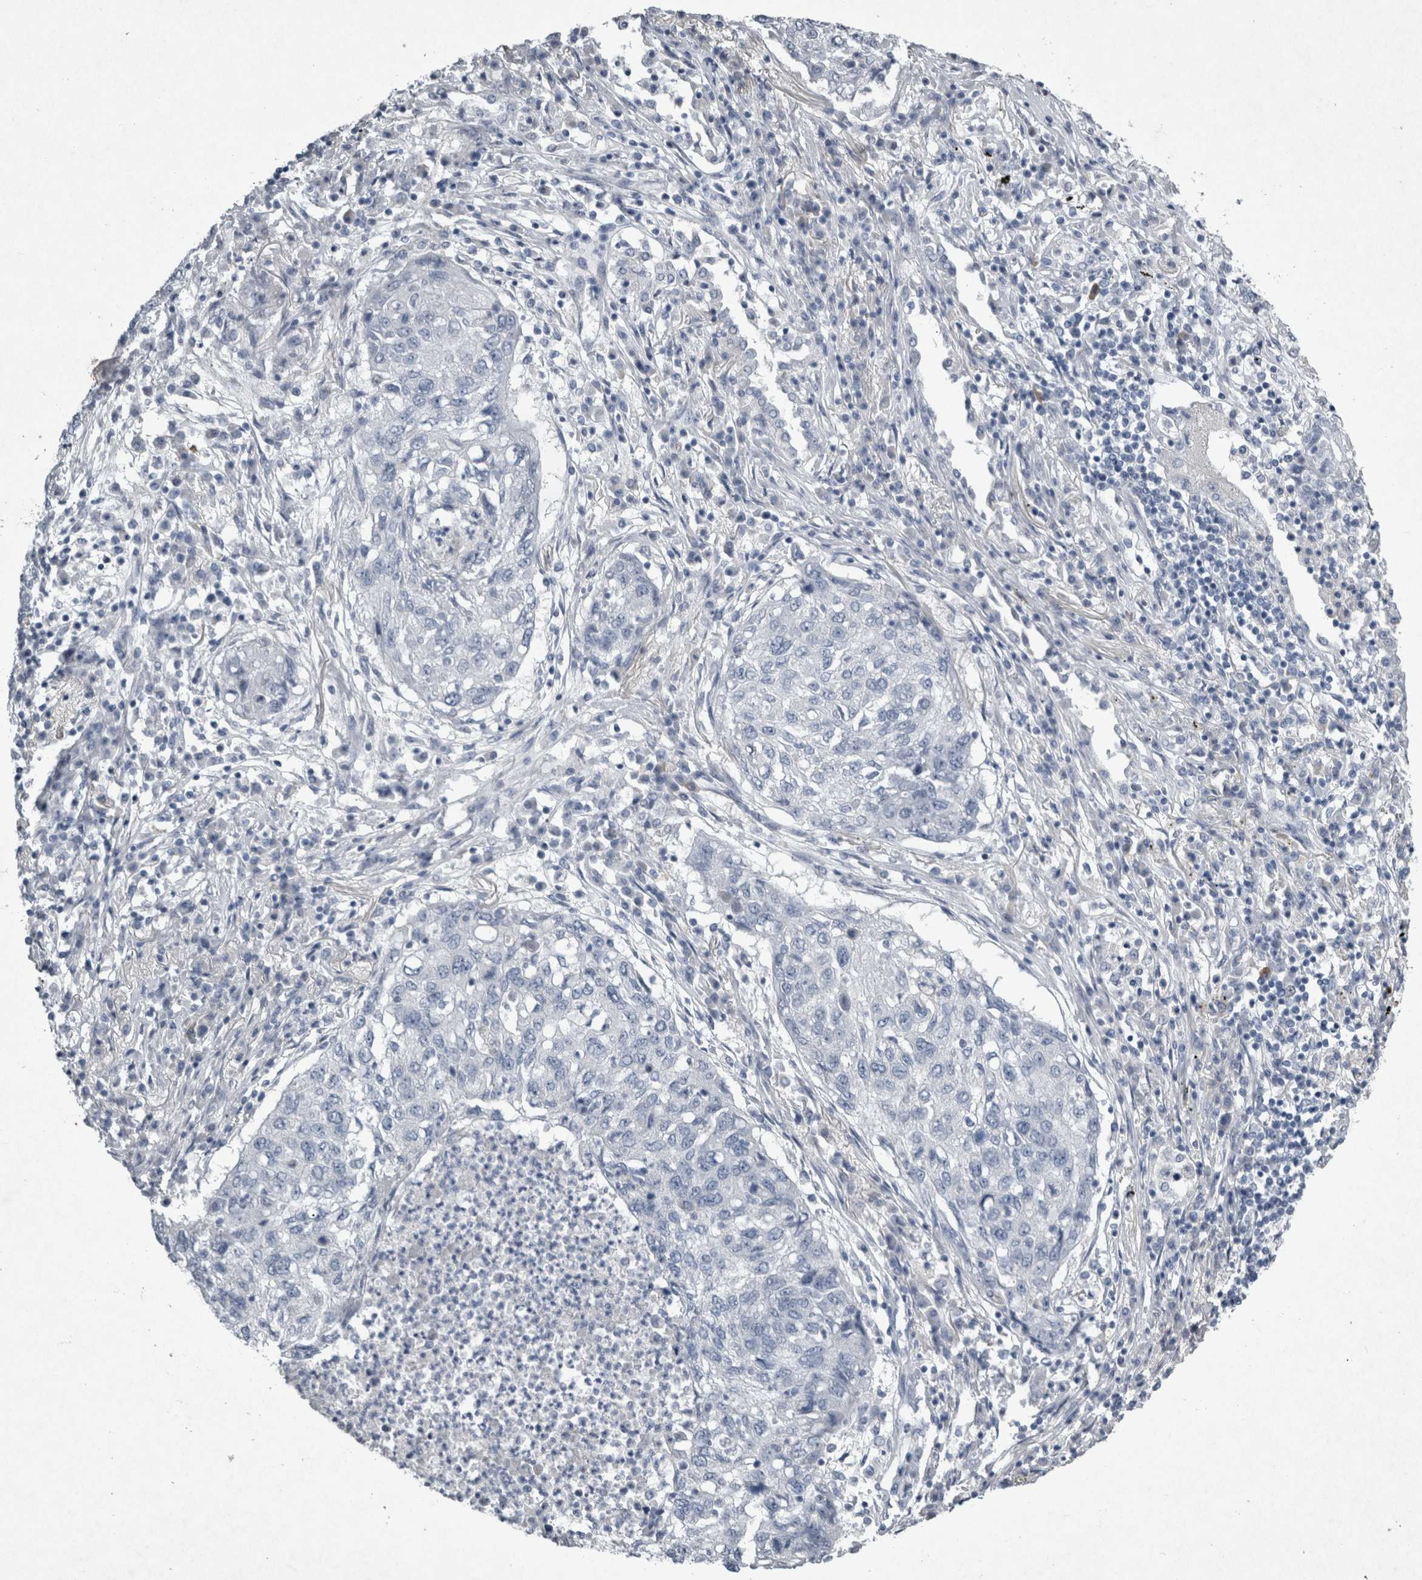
{"staining": {"intensity": "negative", "quantity": "none", "location": "none"}, "tissue": "lung cancer", "cell_type": "Tumor cells", "image_type": "cancer", "snomed": [{"axis": "morphology", "description": "Squamous cell carcinoma, NOS"}, {"axis": "topography", "description": "Lung"}], "caption": "A high-resolution image shows immunohistochemistry (IHC) staining of lung cancer, which exhibits no significant positivity in tumor cells. (DAB IHC, high magnification).", "gene": "PDX1", "patient": {"sex": "female", "age": 63}}